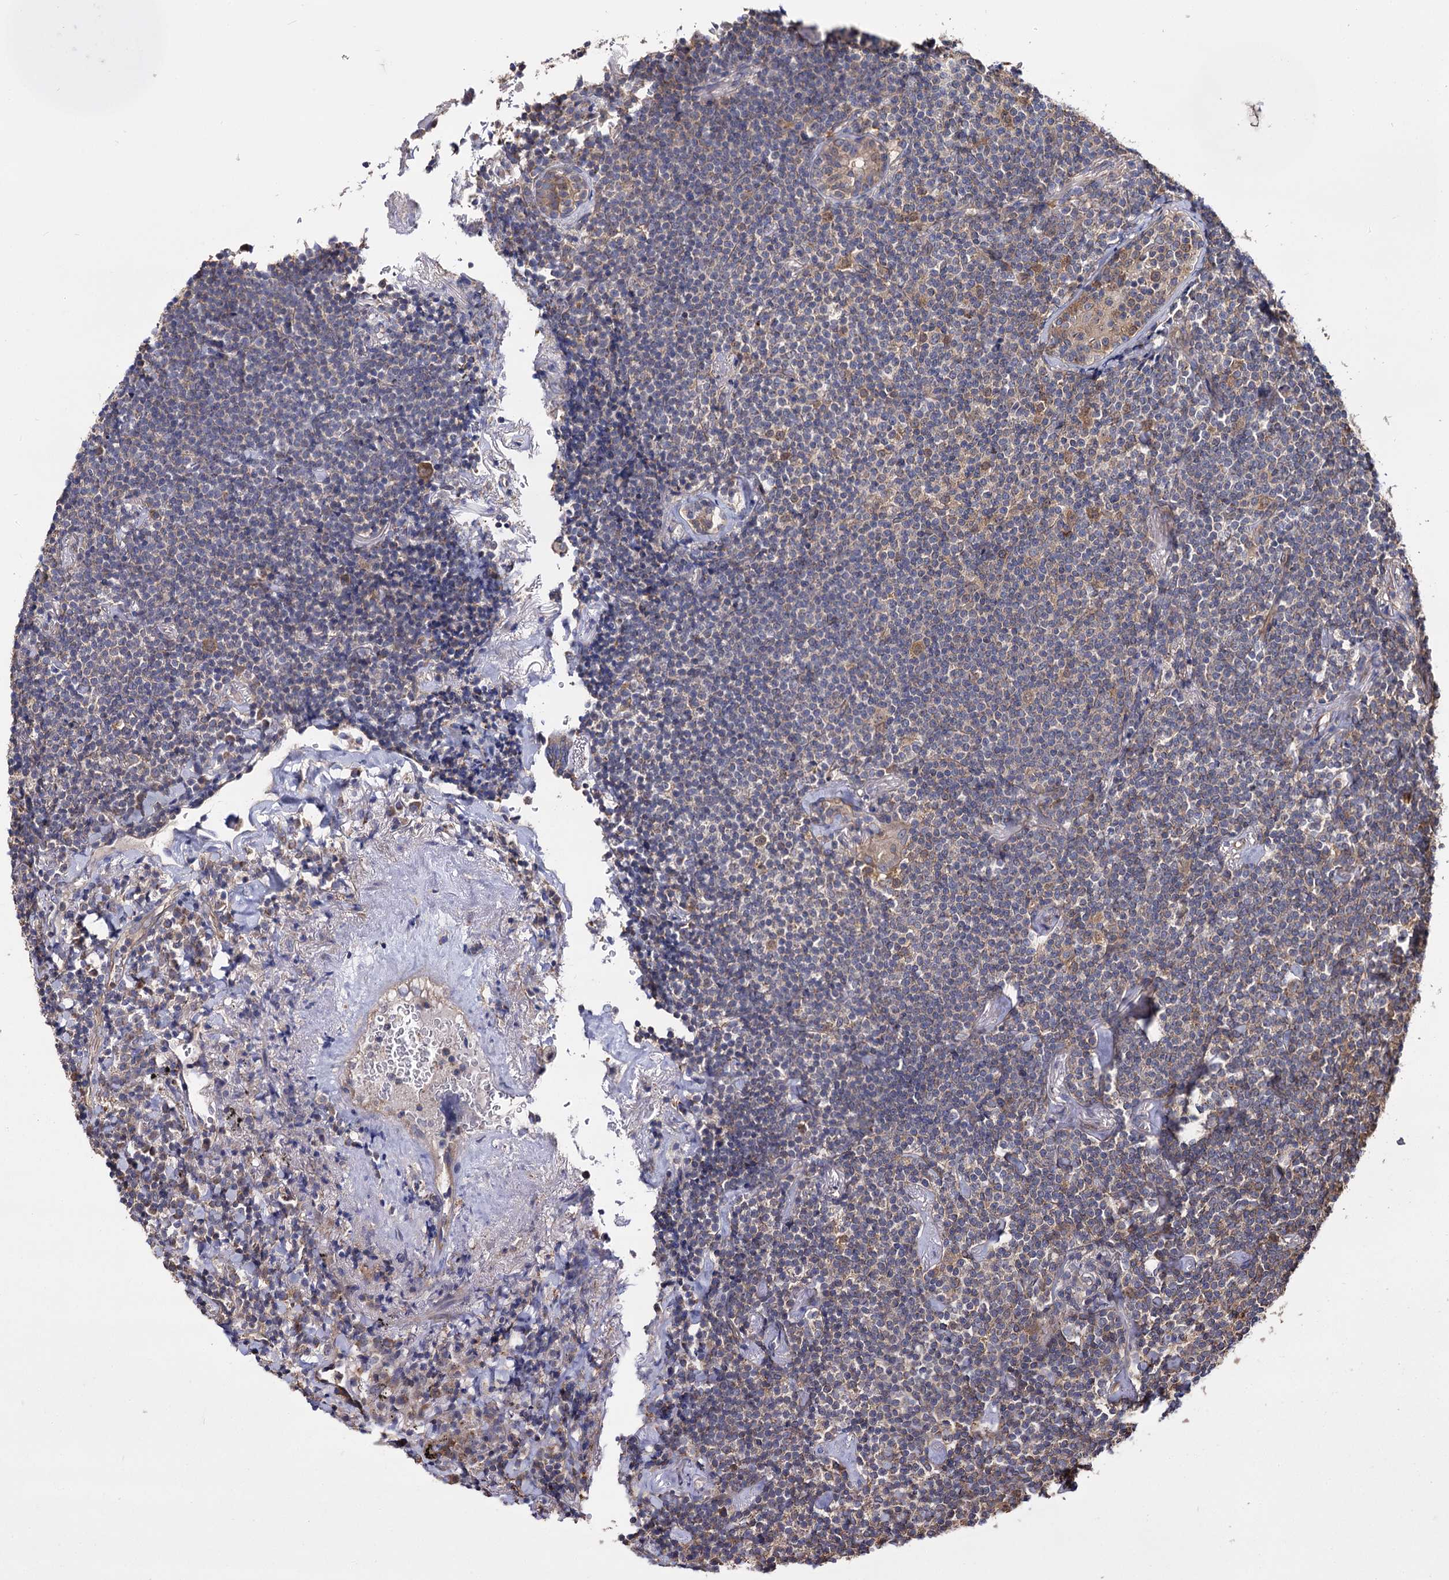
{"staining": {"intensity": "negative", "quantity": "none", "location": "none"}, "tissue": "lymphoma", "cell_type": "Tumor cells", "image_type": "cancer", "snomed": [{"axis": "morphology", "description": "Malignant lymphoma, non-Hodgkin's type, Low grade"}, {"axis": "topography", "description": "Lung"}], "caption": "Immunohistochemical staining of human malignant lymphoma, non-Hodgkin's type (low-grade) shows no significant positivity in tumor cells.", "gene": "IDI1", "patient": {"sex": "female", "age": 71}}